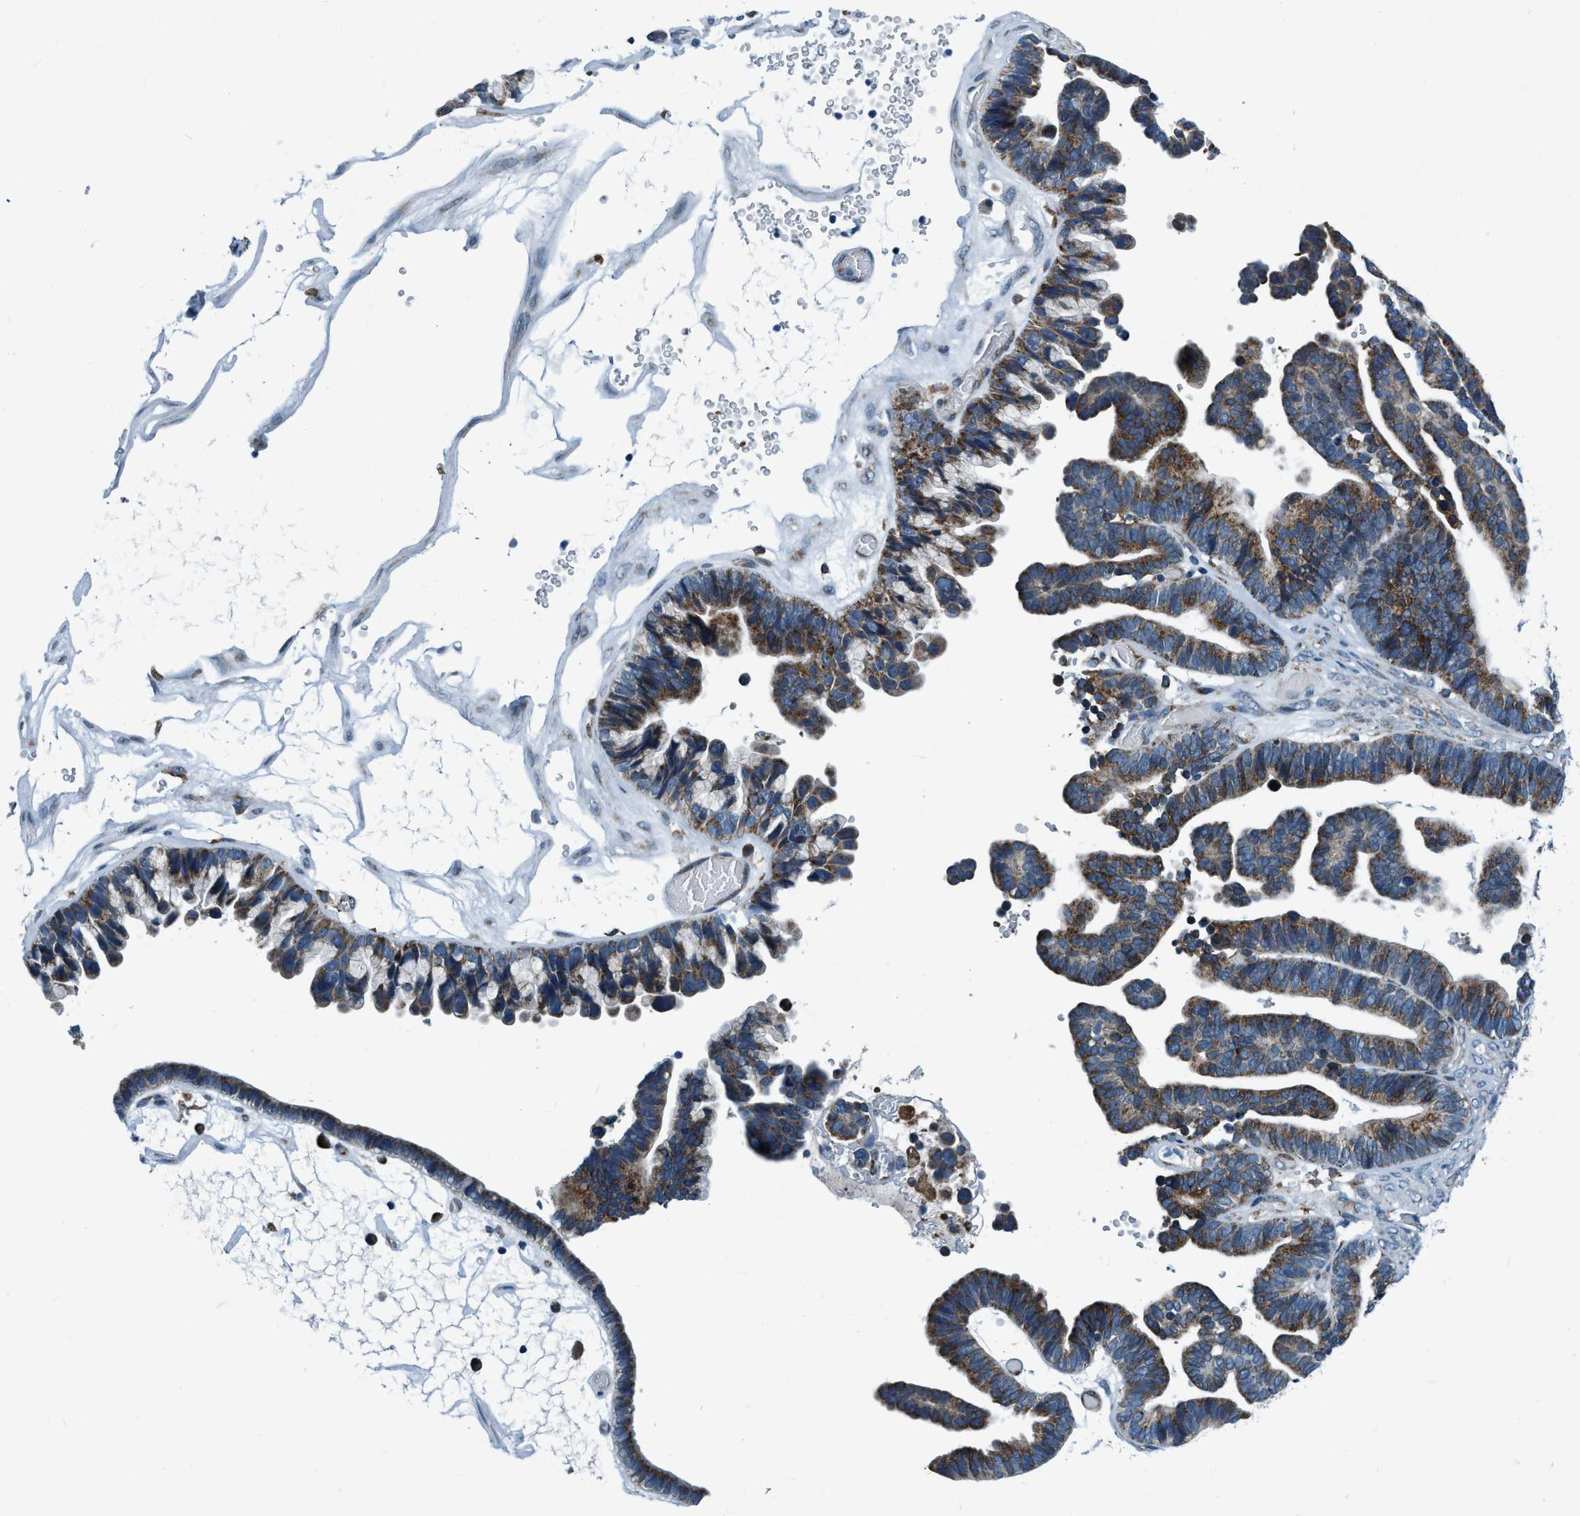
{"staining": {"intensity": "strong", "quantity": "25%-75%", "location": "cytoplasmic/membranous"}, "tissue": "ovarian cancer", "cell_type": "Tumor cells", "image_type": "cancer", "snomed": [{"axis": "morphology", "description": "Cystadenocarcinoma, serous, NOS"}, {"axis": "topography", "description": "Ovary"}], "caption": "A brown stain highlights strong cytoplasmic/membranous positivity of a protein in ovarian cancer (serous cystadenocarcinoma) tumor cells.", "gene": "ARMC9", "patient": {"sex": "female", "age": 56}}